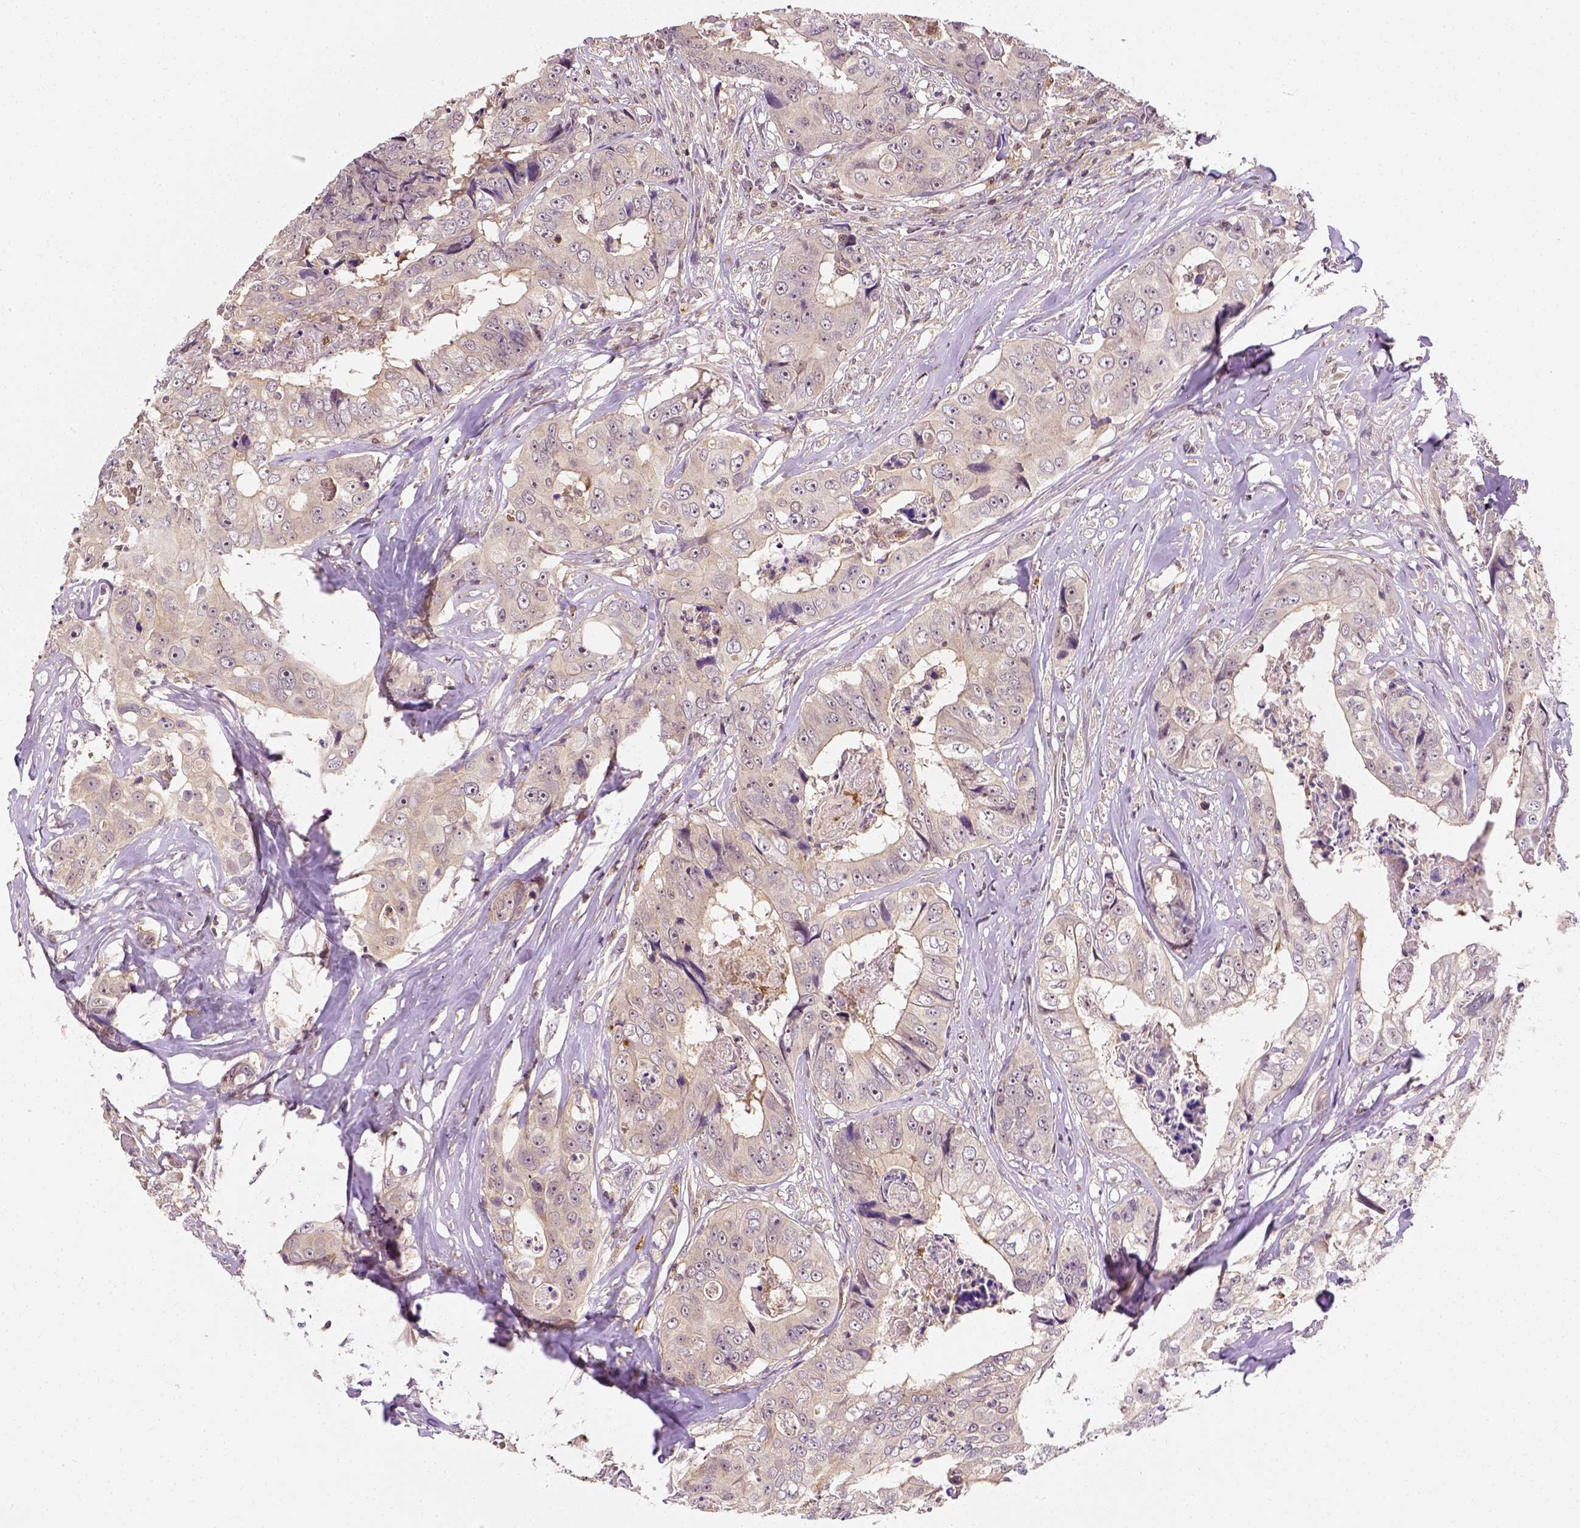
{"staining": {"intensity": "negative", "quantity": "none", "location": "none"}, "tissue": "colorectal cancer", "cell_type": "Tumor cells", "image_type": "cancer", "snomed": [{"axis": "morphology", "description": "Adenocarcinoma, NOS"}, {"axis": "topography", "description": "Rectum"}], "caption": "Colorectal adenocarcinoma stained for a protein using immunohistochemistry displays no staining tumor cells.", "gene": "MATK", "patient": {"sex": "female", "age": 62}}